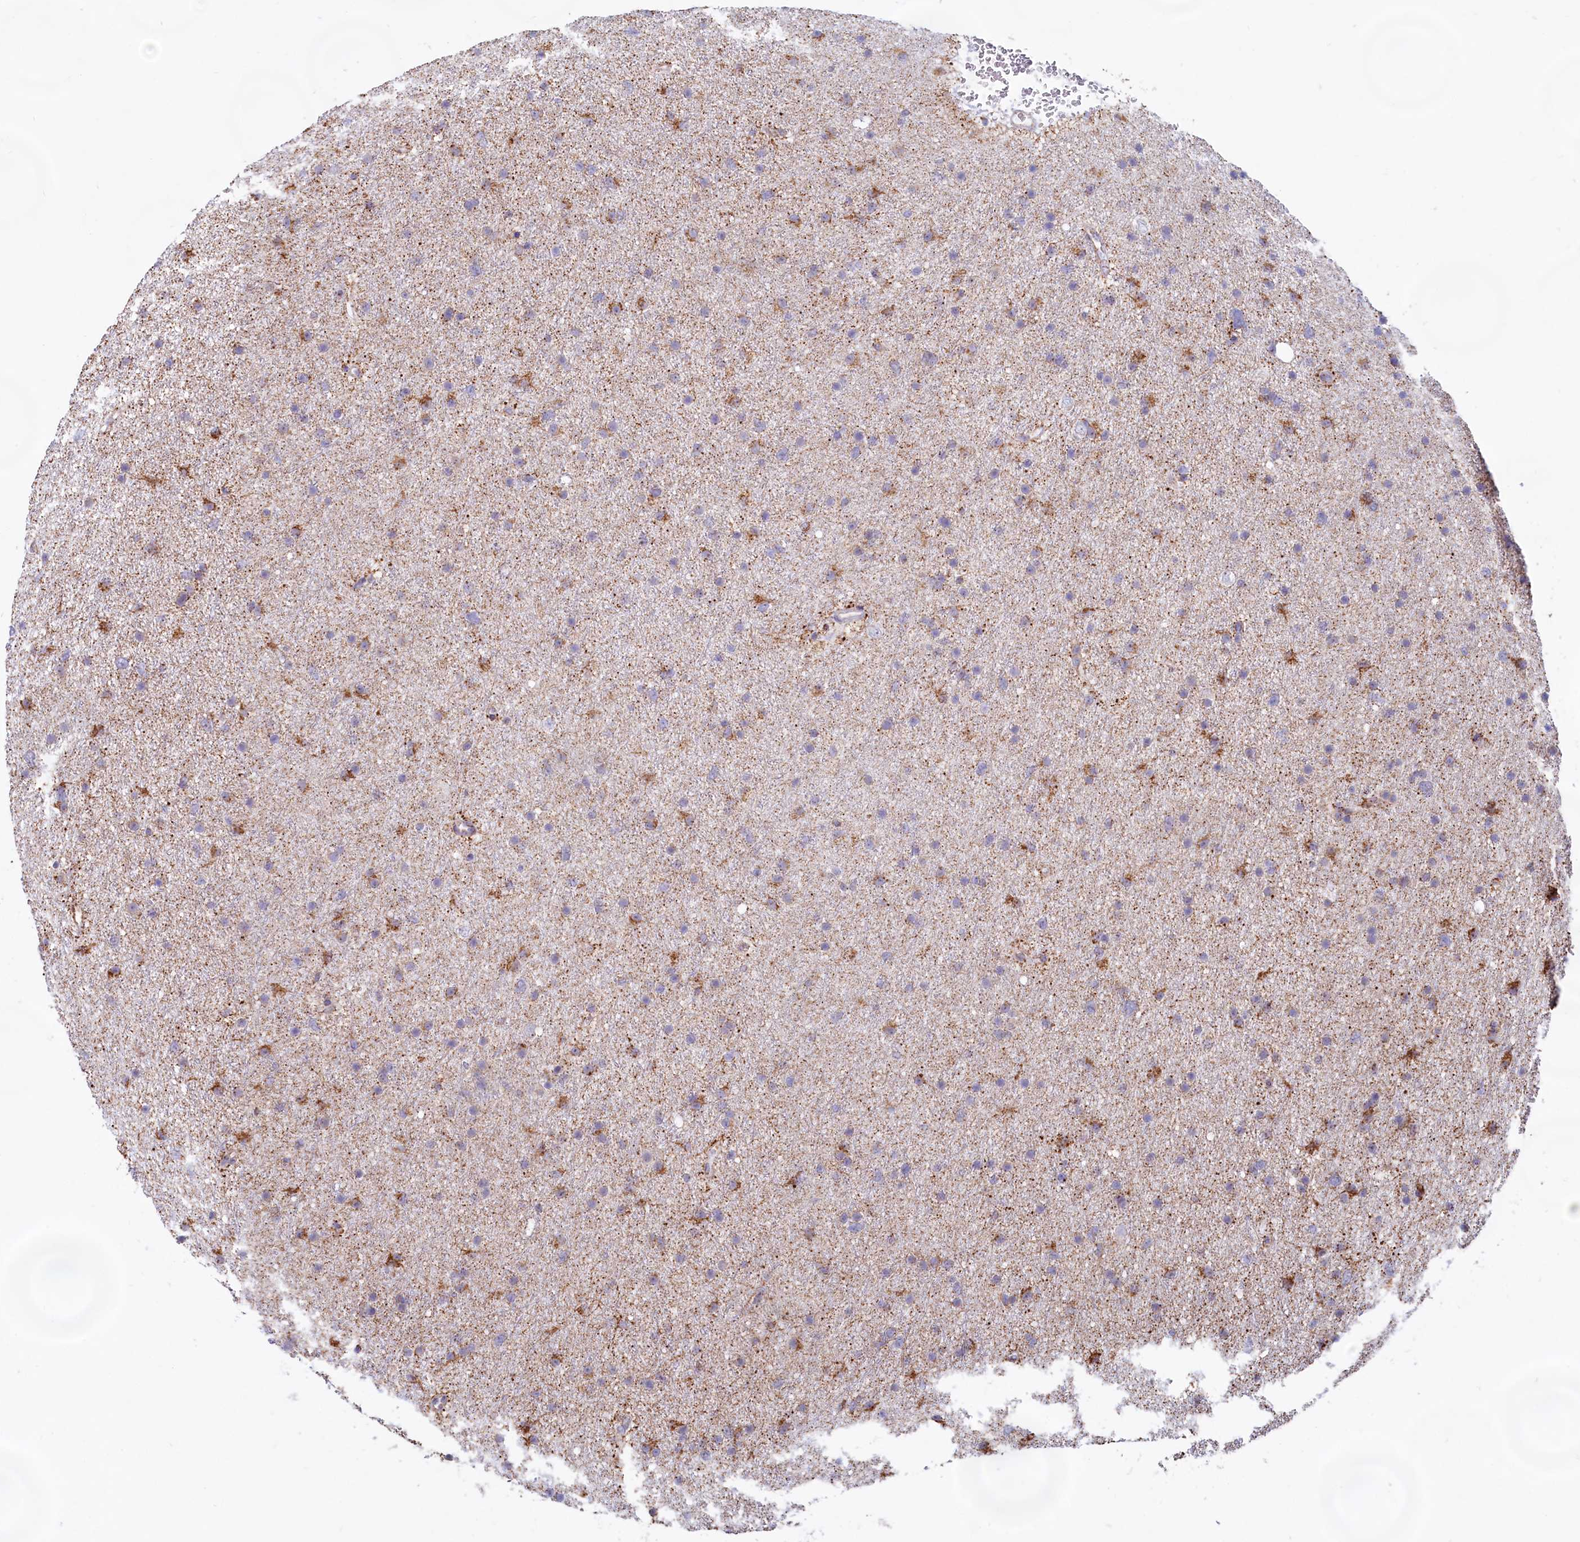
{"staining": {"intensity": "moderate", "quantity": "<25%", "location": "cytoplasmic/membranous"}, "tissue": "glioma", "cell_type": "Tumor cells", "image_type": "cancer", "snomed": [{"axis": "morphology", "description": "Glioma, malignant, Low grade"}, {"axis": "topography", "description": "Cerebral cortex"}], "caption": "Immunohistochemical staining of malignant glioma (low-grade) reveals low levels of moderate cytoplasmic/membranous protein positivity in about <25% of tumor cells.", "gene": "C1D", "patient": {"sex": "female", "age": 39}}